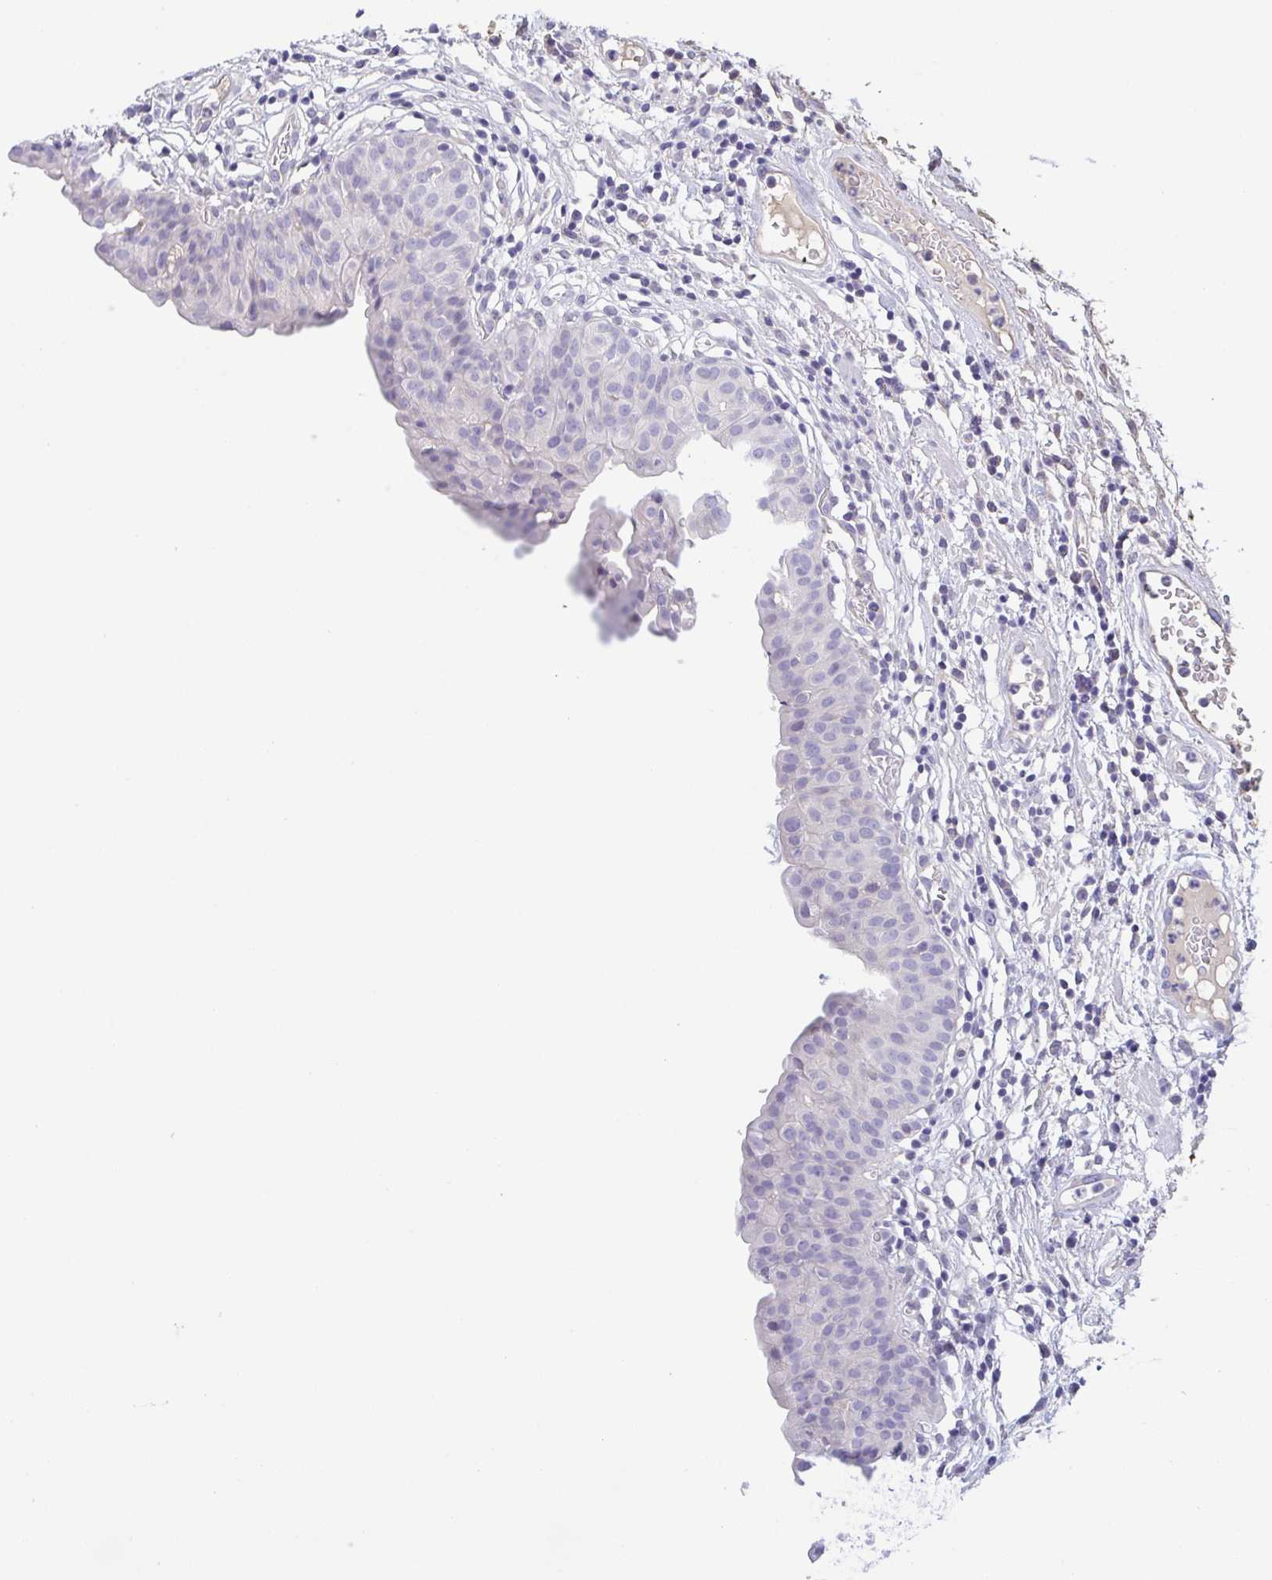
{"staining": {"intensity": "negative", "quantity": "none", "location": "none"}, "tissue": "urinary bladder", "cell_type": "Urothelial cells", "image_type": "normal", "snomed": [{"axis": "morphology", "description": "Normal tissue, NOS"}, {"axis": "morphology", "description": "Inflammation, NOS"}, {"axis": "topography", "description": "Urinary bladder"}], "caption": "Benign urinary bladder was stained to show a protein in brown. There is no significant expression in urothelial cells. (Brightfield microscopy of DAB (3,3'-diaminobenzidine) immunohistochemistry (IHC) at high magnification).", "gene": "TREH", "patient": {"sex": "male", "age": 57}}